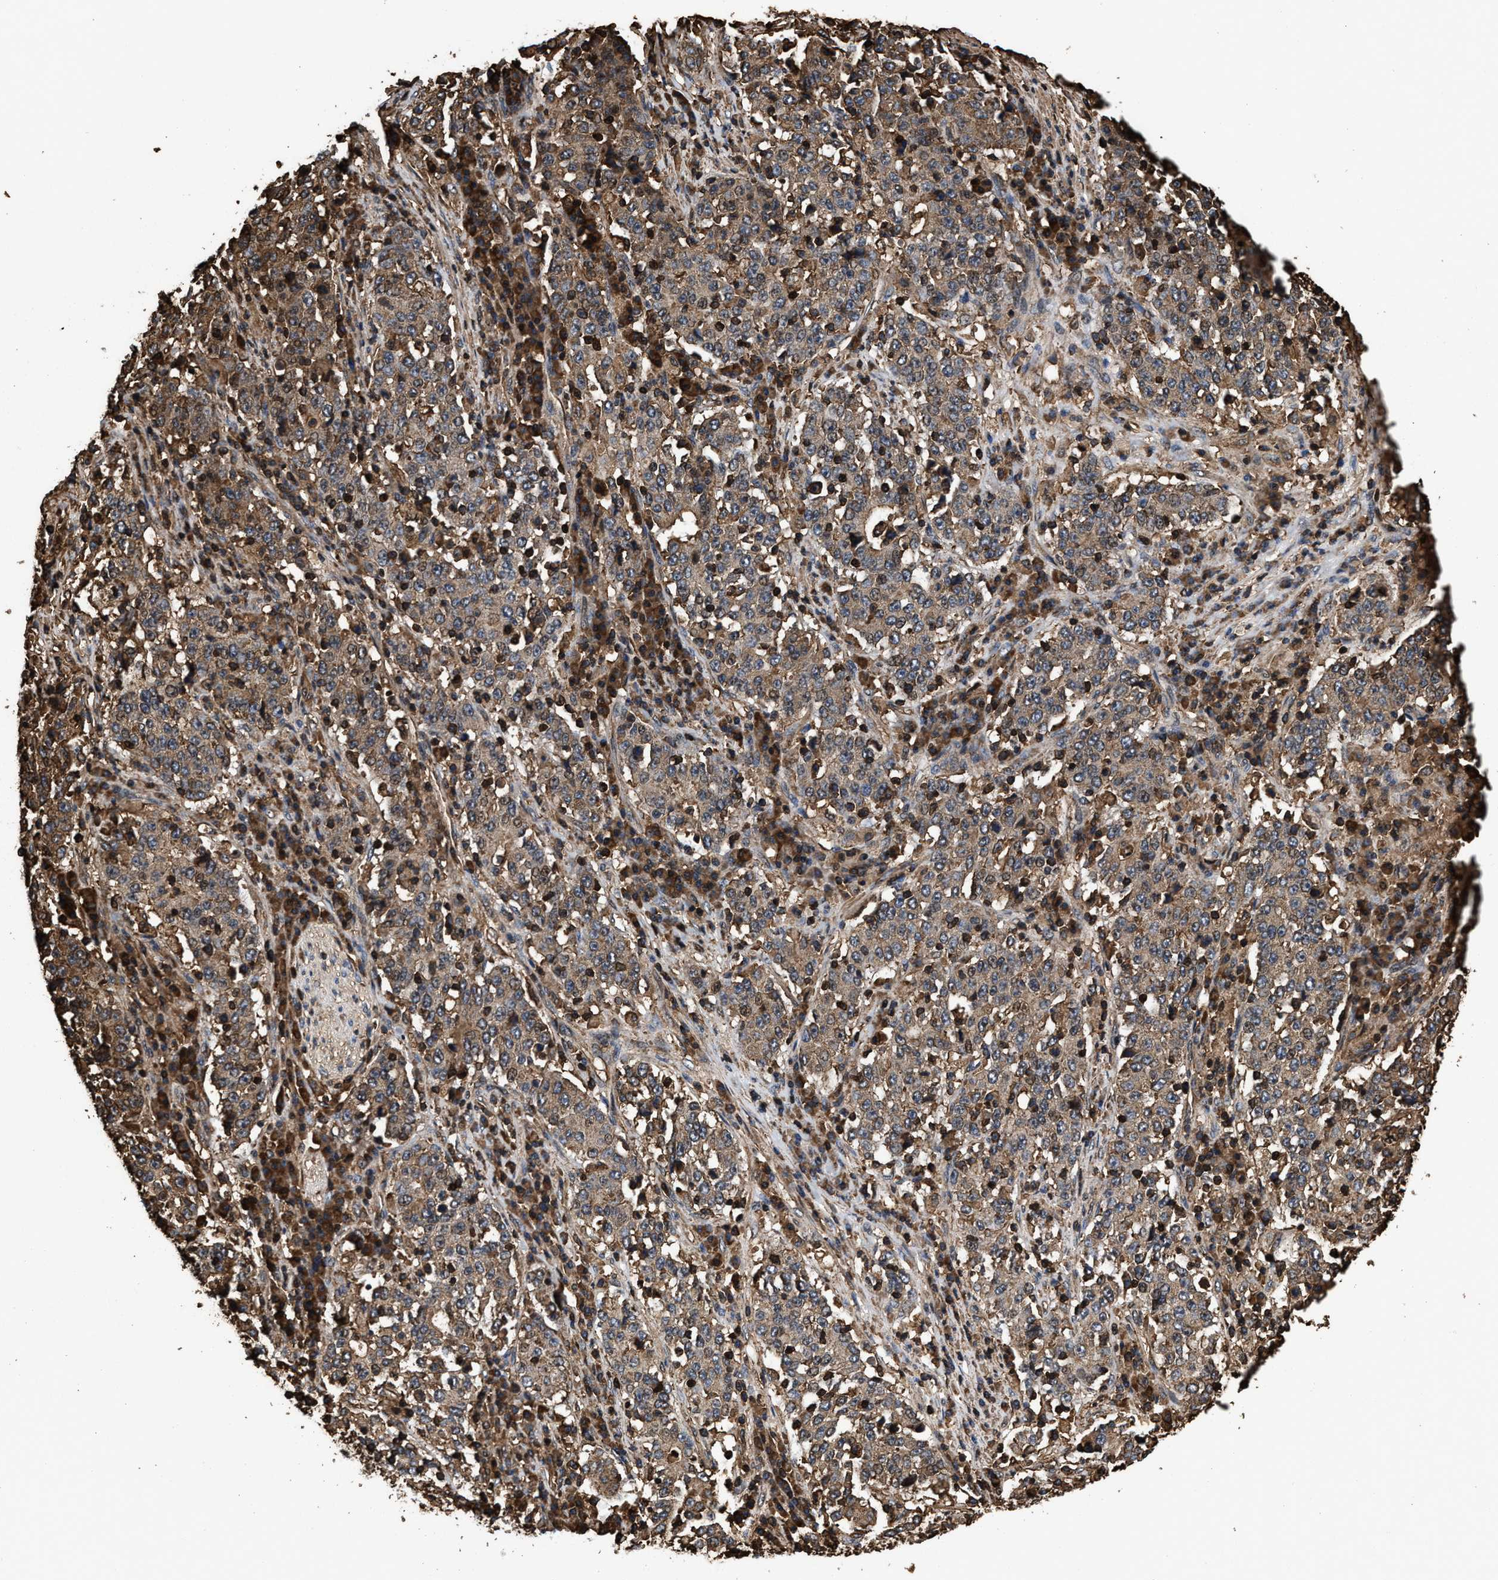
{"staining": {"intensity": "moderate", "quantity": ">75%", "location": "cytoplasmic/membranous"}, "tissue": "stomach cancer", "cell_type": "Tumor cells", "image_type": "cancer", "snomed": [{"axis": "morphology", "description": "Adenocarcinoma, NOS"}, {"axis": "topography", "description": "Stomach"}], "caption": "Protein staining of stomach adenocarcinoma tissue exhibits moderate cytoplasmic/membranous positivity in about >75% of tumor cells. (brown staining indicates protein expression, while blue staining denotes nuclei).", "gene": "KBTBD2", "patient": {"sex": "male", "age": 59}}